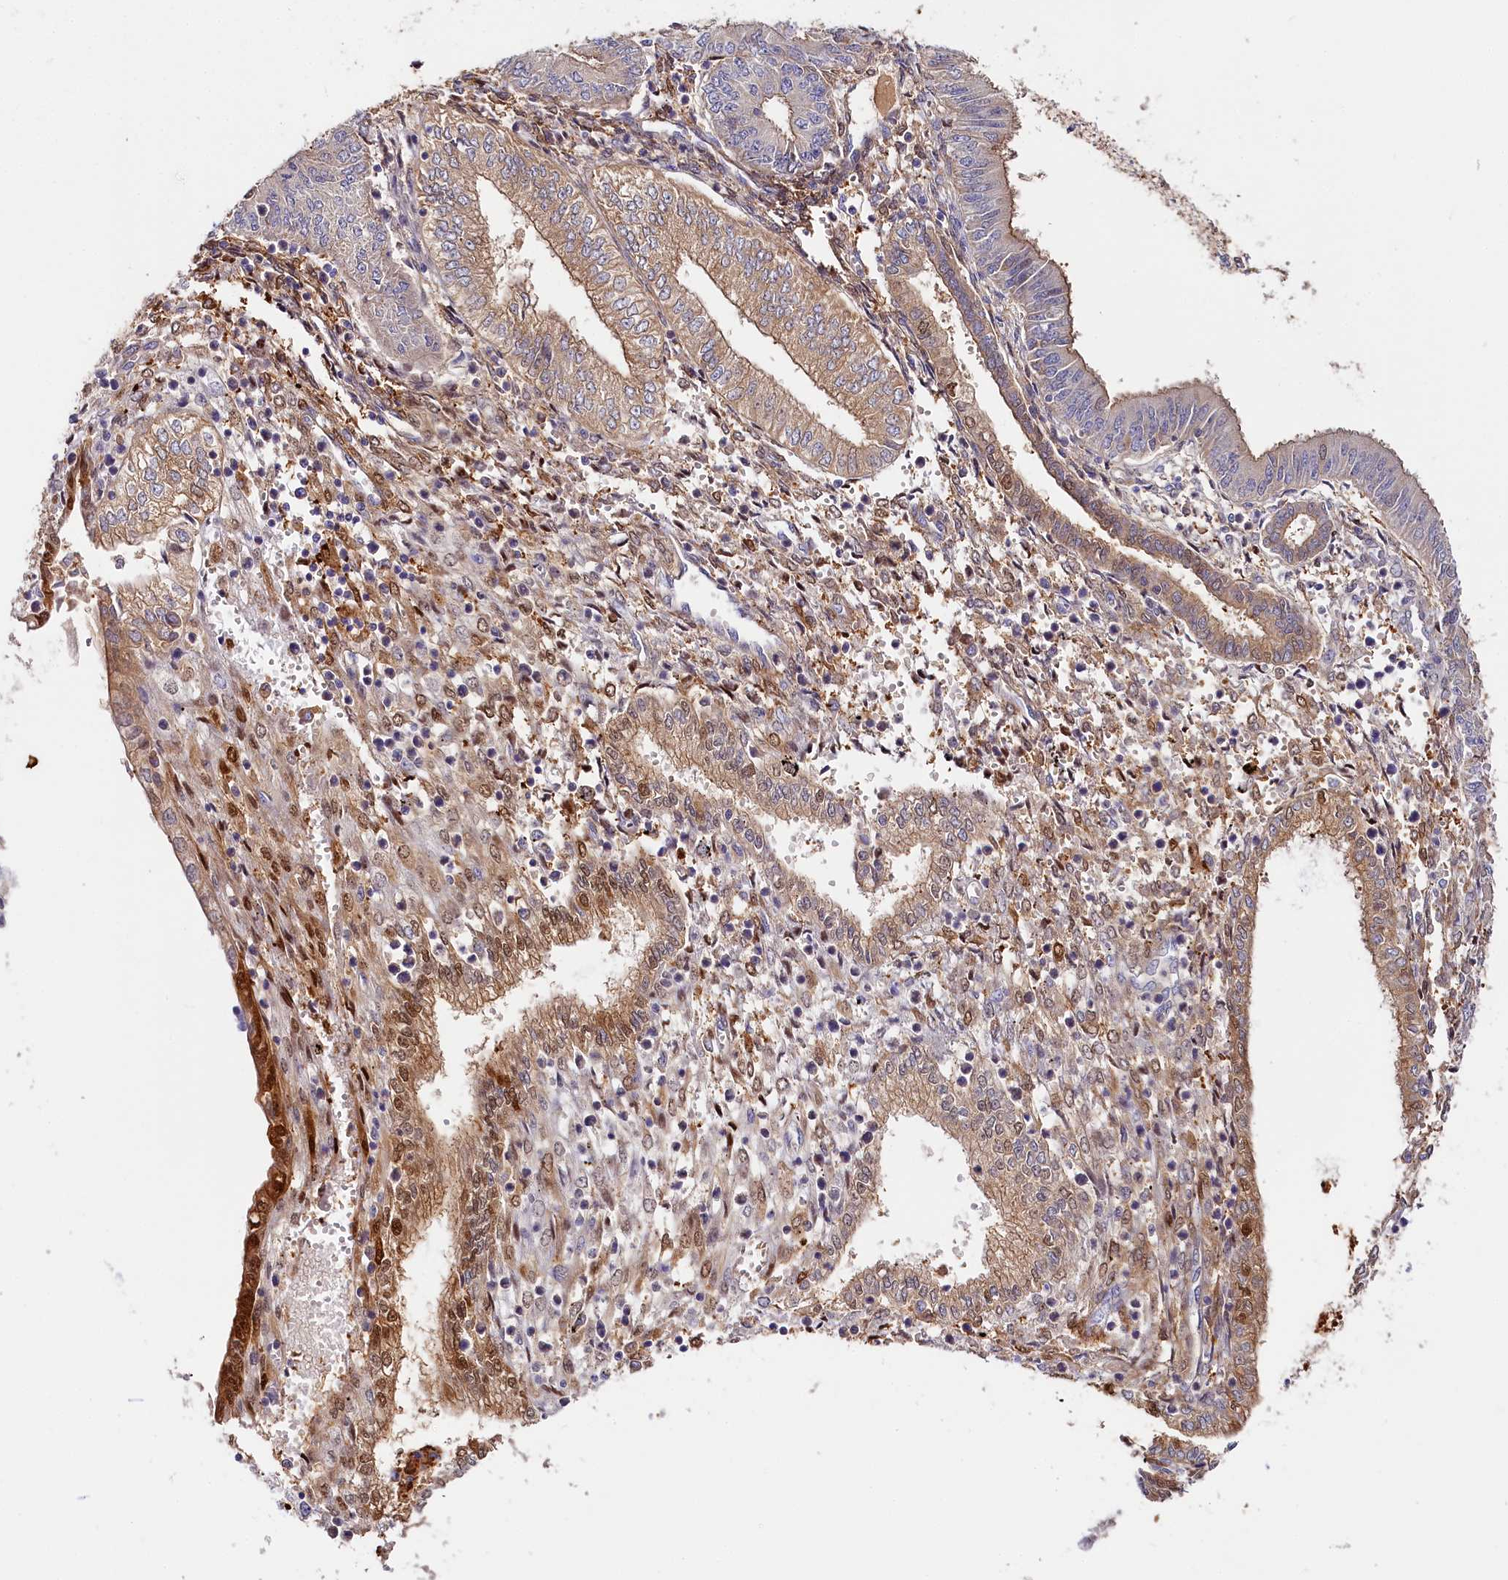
{"staining": {"intensity": "moderate", "quantity": "<25%", "location": "cytoplasmic/membranous,nuclear"}, "tissue": "endometrial cancer", "cell_type": "Tumor cells", "image_type": "cancer", "snomed": [{"axis": "morphology", "description": "Adenocarcinoma, NOS"}, {"axis": "topography", "description": "Endometrium"}], "caption": "Approximately <25% of tumor cells in endometrial adenocarcinoma reveal moderate cytoplasmic/membranous and nuclear protein staining as visualized by brown immunohistochemical staining.", "gene": "KATNB1", "patient": {"sex": "female", "age": 53}}